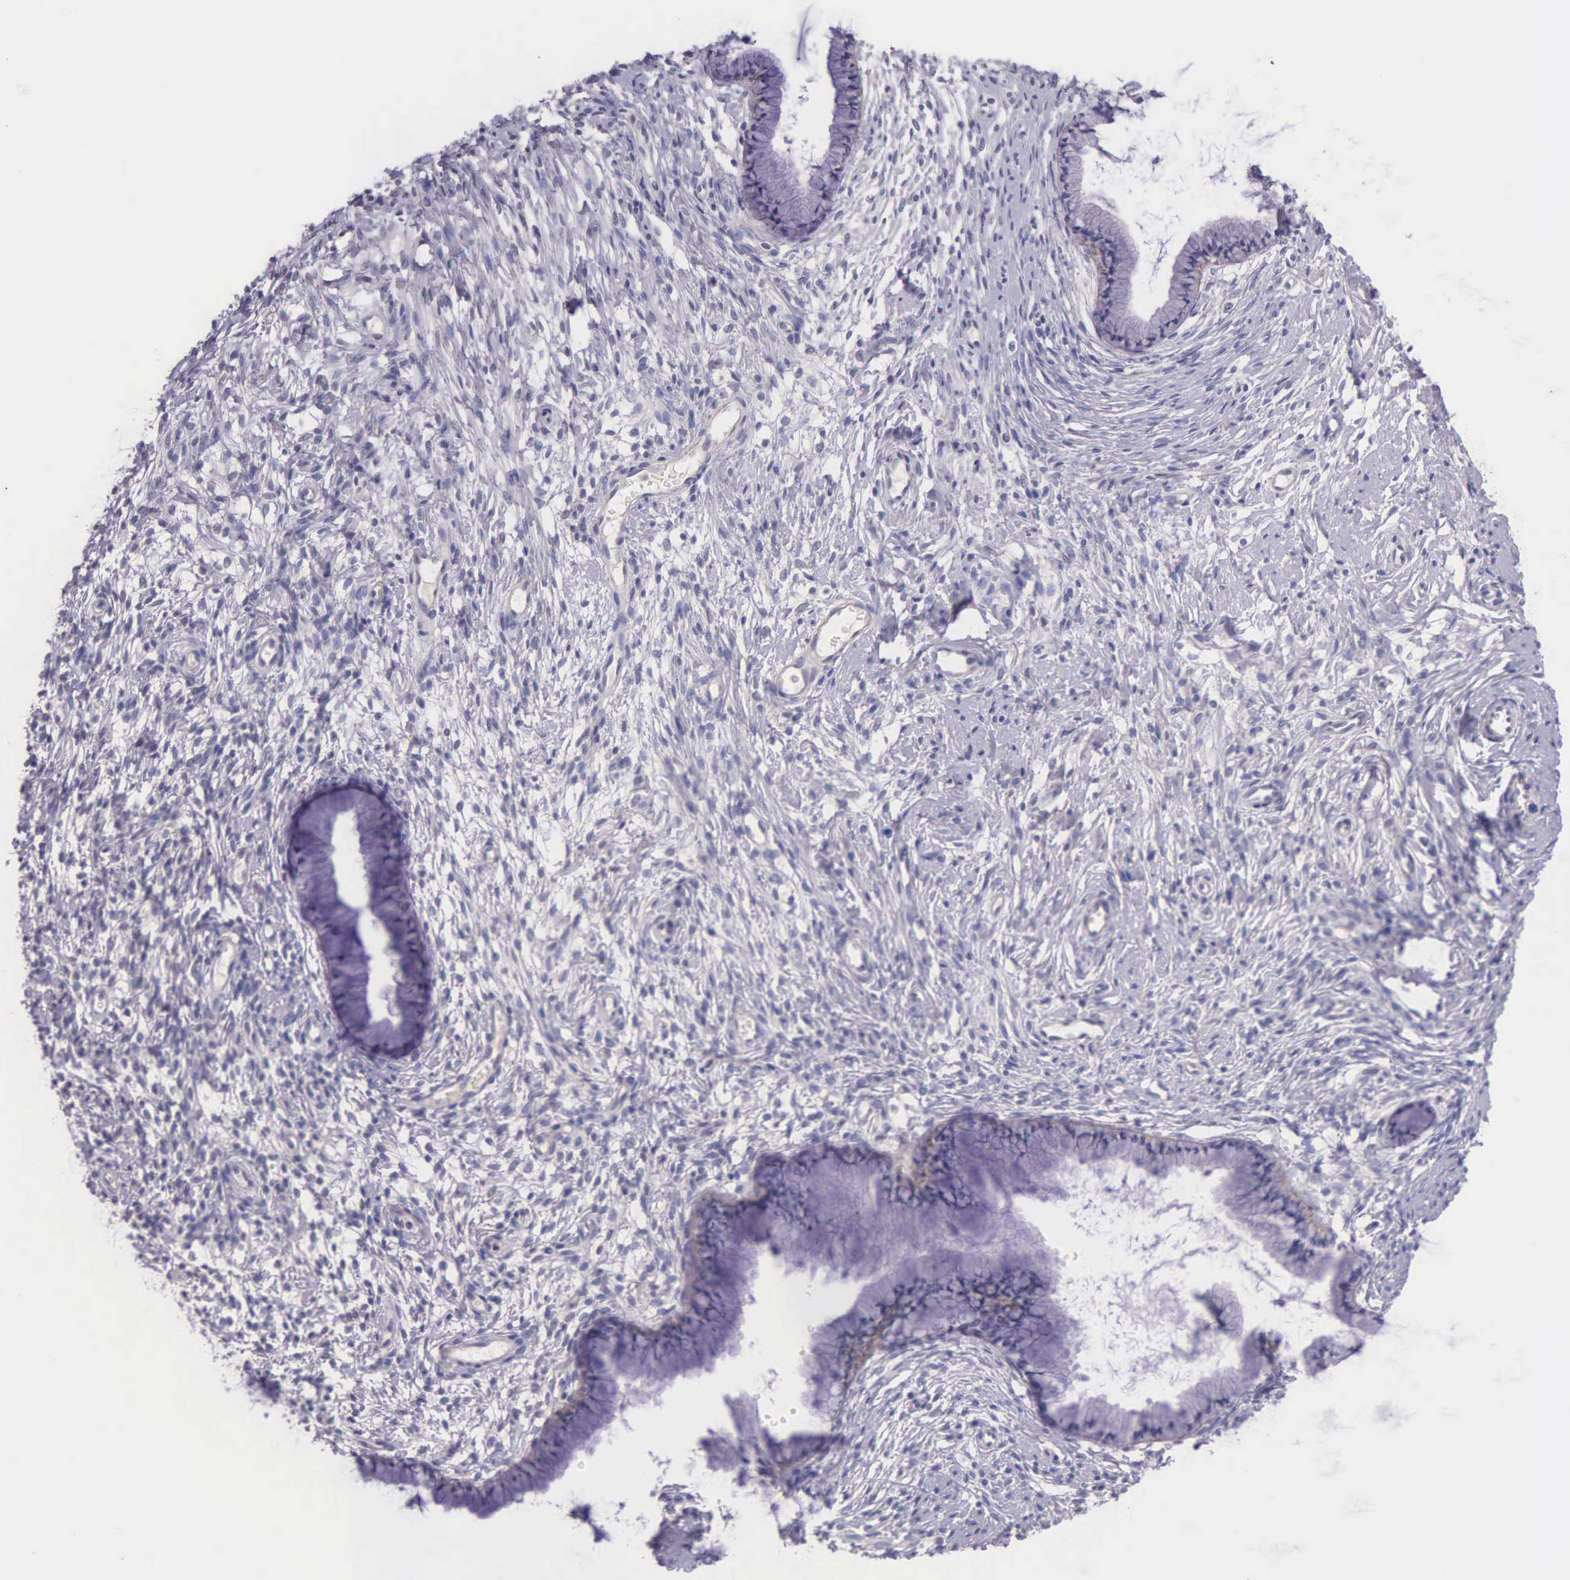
{"staining": {"intensity": "negative", "quantity": "none", "location": "none"}, "tissue": "cervix", "cell_type": "Glandular cells", "image_type": "normal", "snomed": [{"axis": "morphology", "description": "Normal tissue, NOS"}, {"axis": "topography", "description": "Cervix"}], "caption": "Image shows no significant protein positivity in glandular cells of unremarkable cervix. The staining is performed using DAB brown chromogen with nuclei counter-stained in using hematoxylin.", "gene": "THSD7A", "patient": {"sex": "female", "age": 70}}